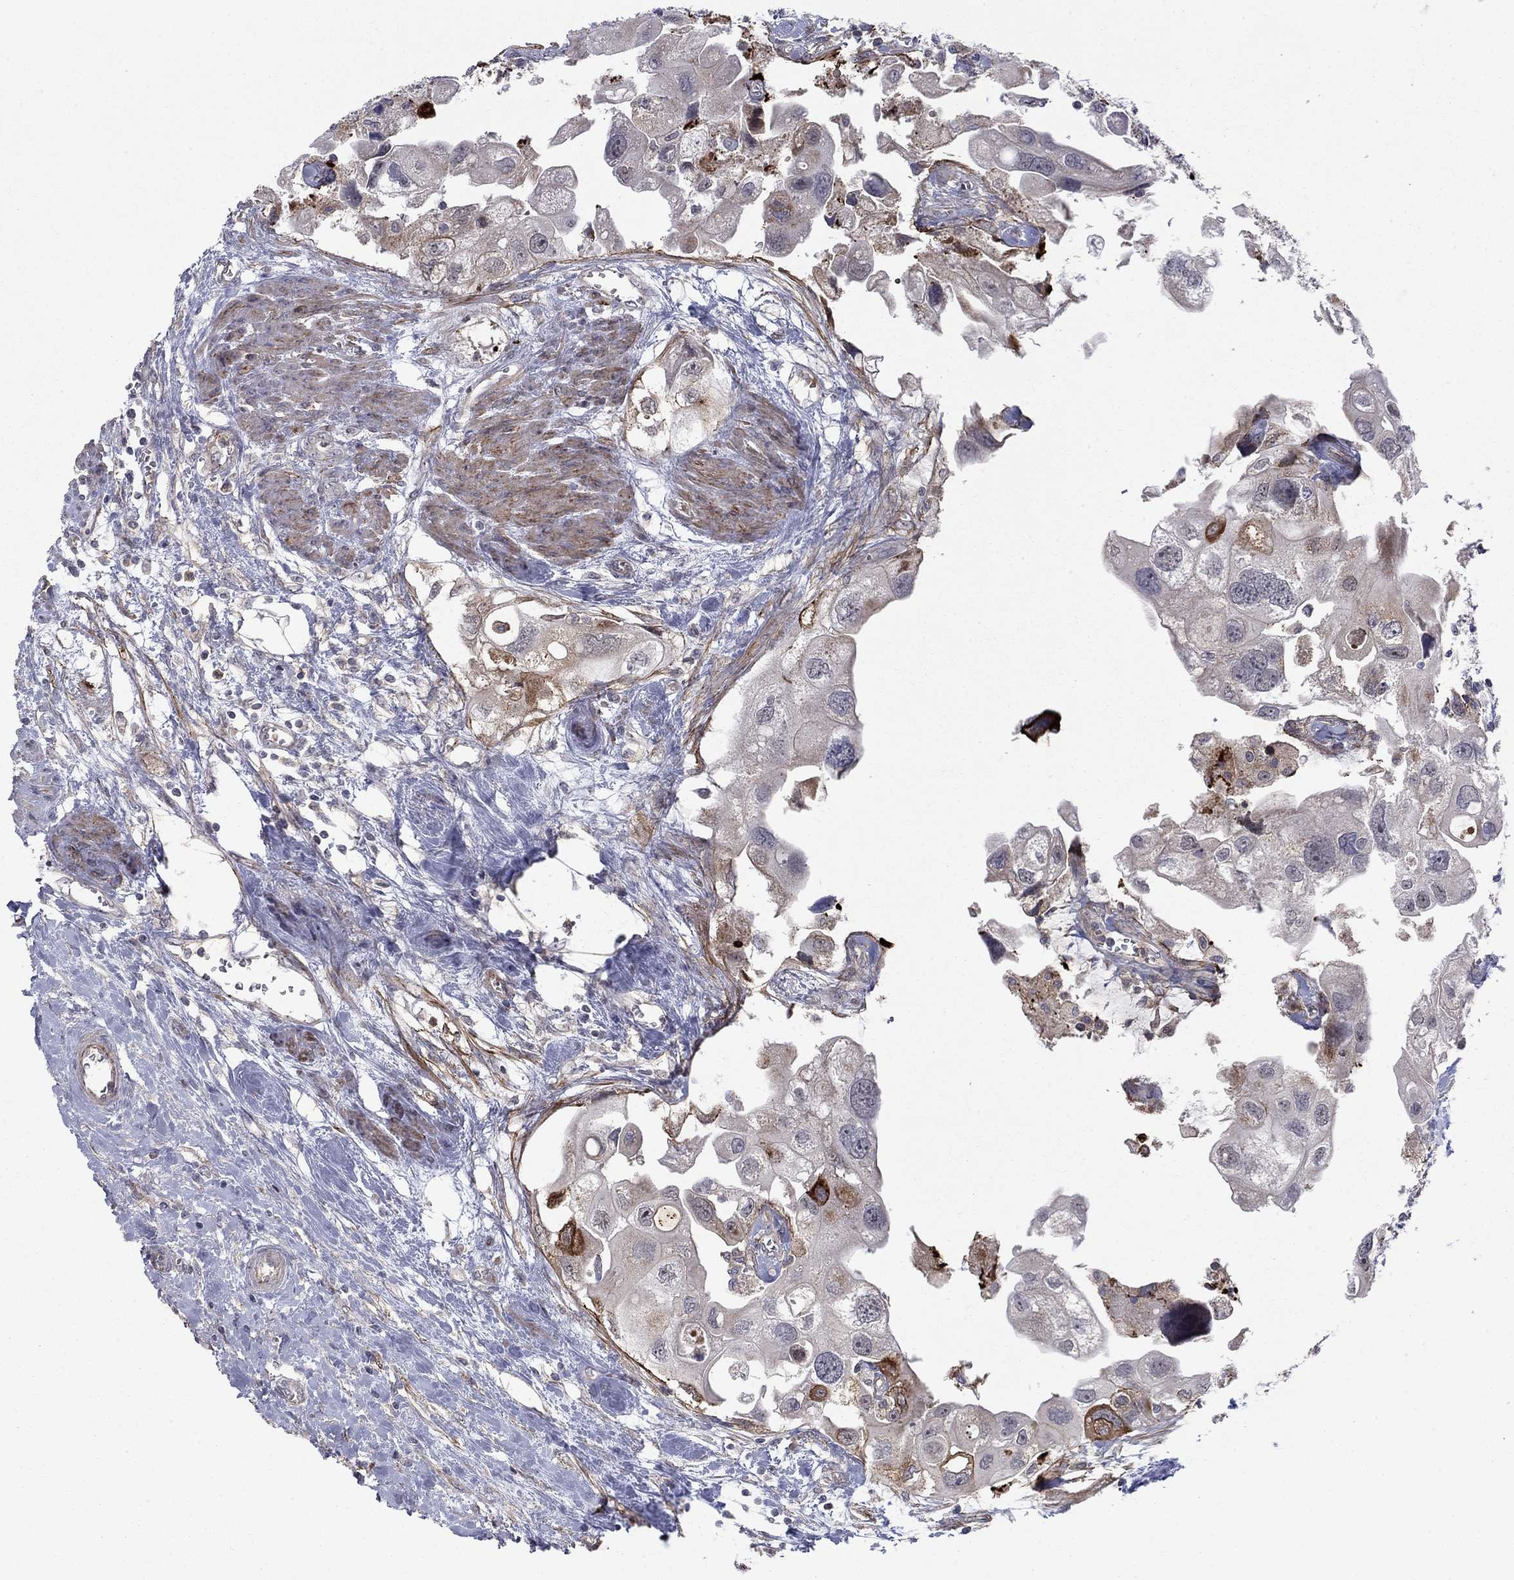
{"staining": {"intensity": "moderate", "quantity": "<25%", "location": "cytoplasmic/membranous"}, "tissue": "urothelial cancer", "cell_type": "Tumor cells", "image_type": "cancer", "snomed": [{"axis": "morphology", "description": "Urothelial carcinoma, High grade"}, {"axis": "topography", "description": "Urinary bladder"}], "caption": "A histopathology image of high-grade urothelial carcinoma stained for a protein shows moderate cytoplasmic/membranous brown staining in tumor cells. Immunohistochemistry stains the protein in brown and the nuclei are stained blue.", "gene": "DOP1B", "patient": {"sex": "male", "age": 59}}